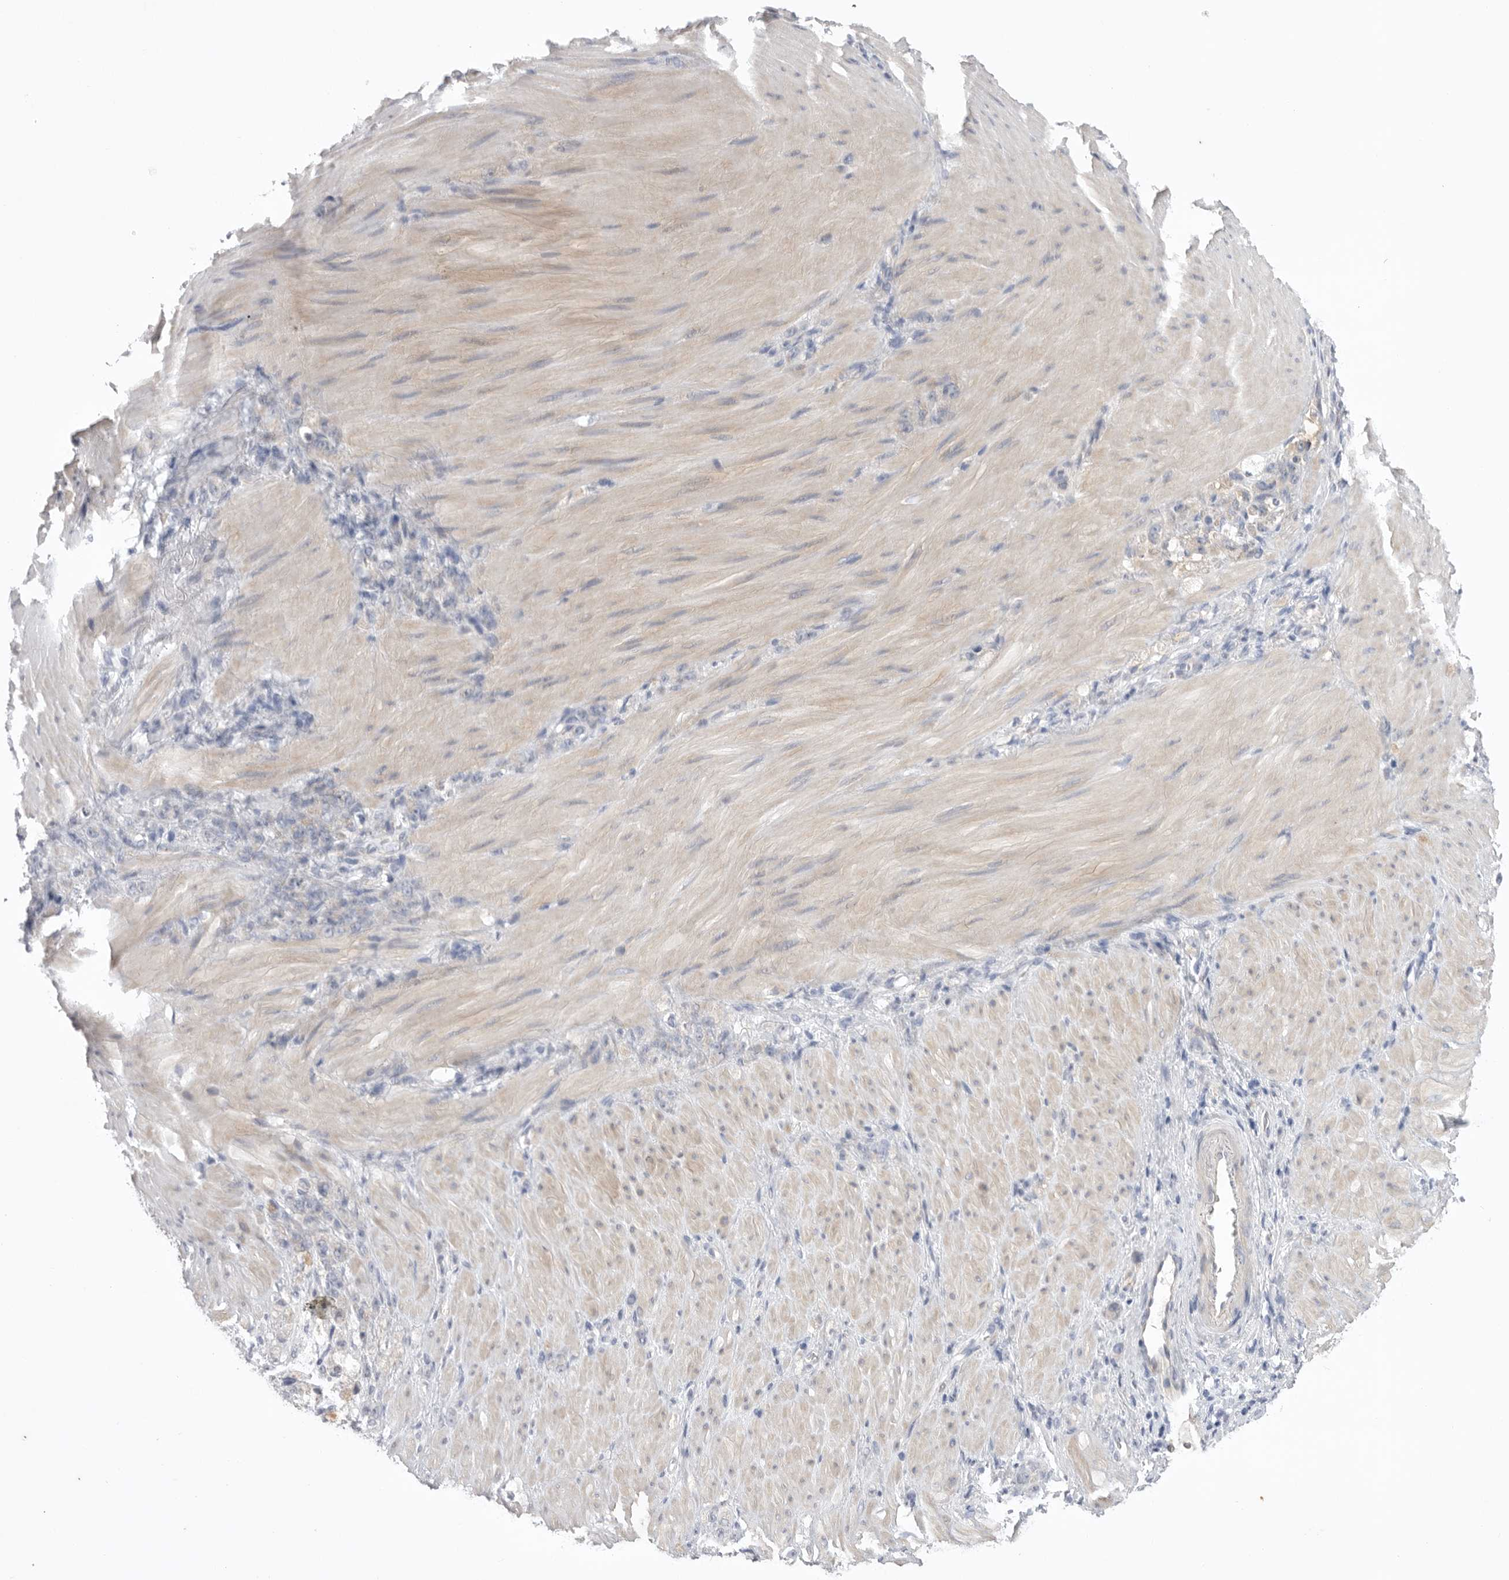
{"staining": {"intensity": "negative", "quantity": "none", "location": "none"}, "tissue": "stomach cancer", "cell_type": "Tumor cells", "image_type": "cancer", "snomed": [{"axis": "morphology", "description": "Normal tissue, NOS"}, {"axis": "morphology", "description": "Adenocarcinoma, NOS"}, {"axis": "topography", "description": "Stomach"}], "caption": "This micrograph is of stomach cancer stained with IHC to label a protein in brown with the nuclei are counter-stained blue. There is no positivity in tumor cells. Brightfield microscopy of IHC stained with DAB (3,3'-diaminobenzidine) (brown) and hematoxylin (blue), captured at high magnification.", "gene": "CCDC126", "patient": {"sex": "male", "age": 82}}